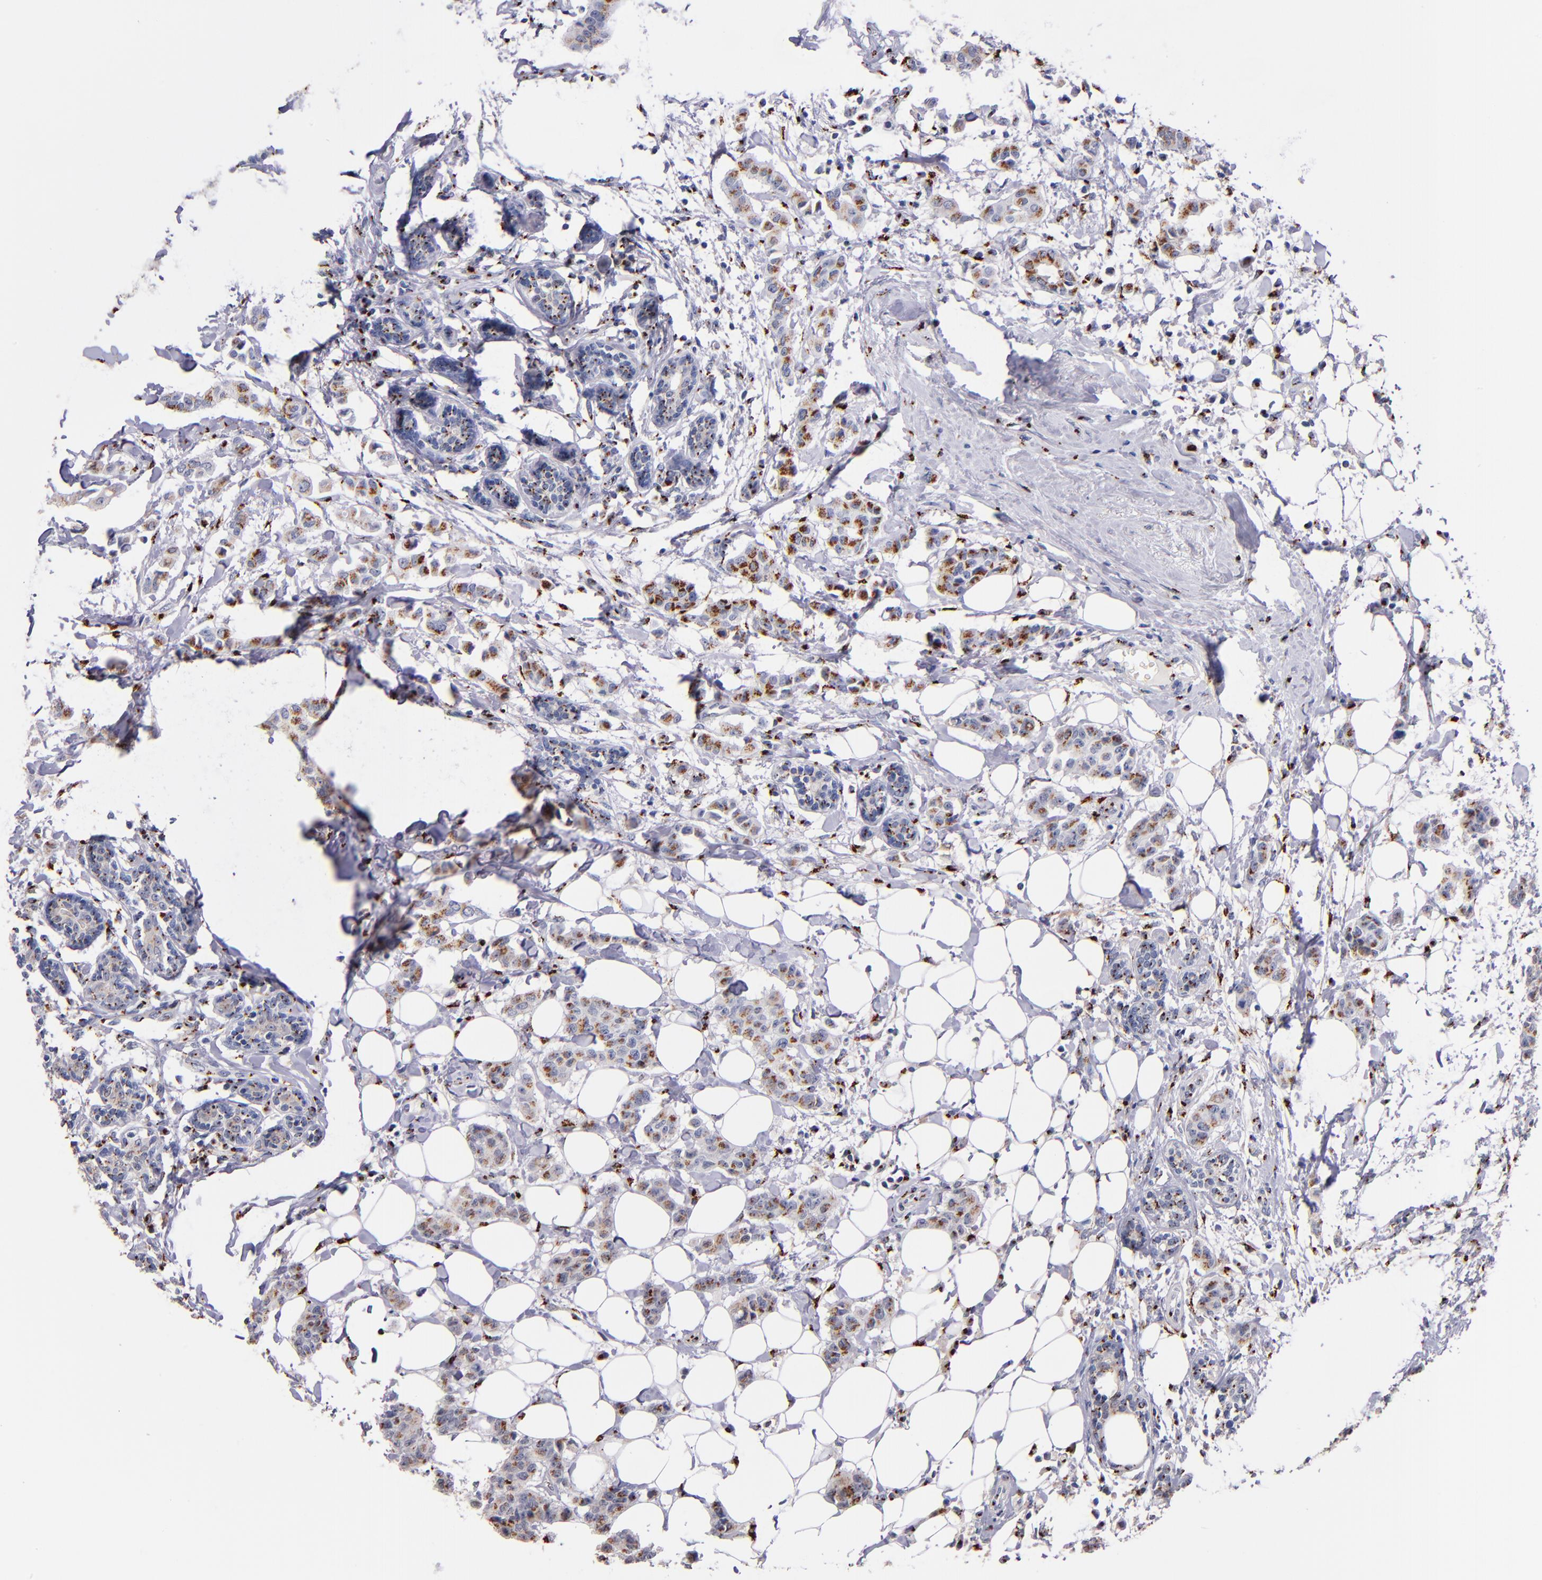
{"staining": {"intensity": "moderate", "quantity": ">75%", "location": "cytoplasmic/membranous"}, "tissue": "breast cancer", "cell_type": "Tumor cells", "image_type": "cancer", "snomed": [{"axis": "morphology", "description": "Duct carcinoma"}, {"axis": "topography", "description": "Breast"}], "caption": "The image shows staining of breast invasive ductal carcinoma, revealing moderate cytoplasmic/membranous protein staining (brown color) within tumor cells.", "gene": "GOLIM4", "patient": {"sex": "female", "age": 40}}